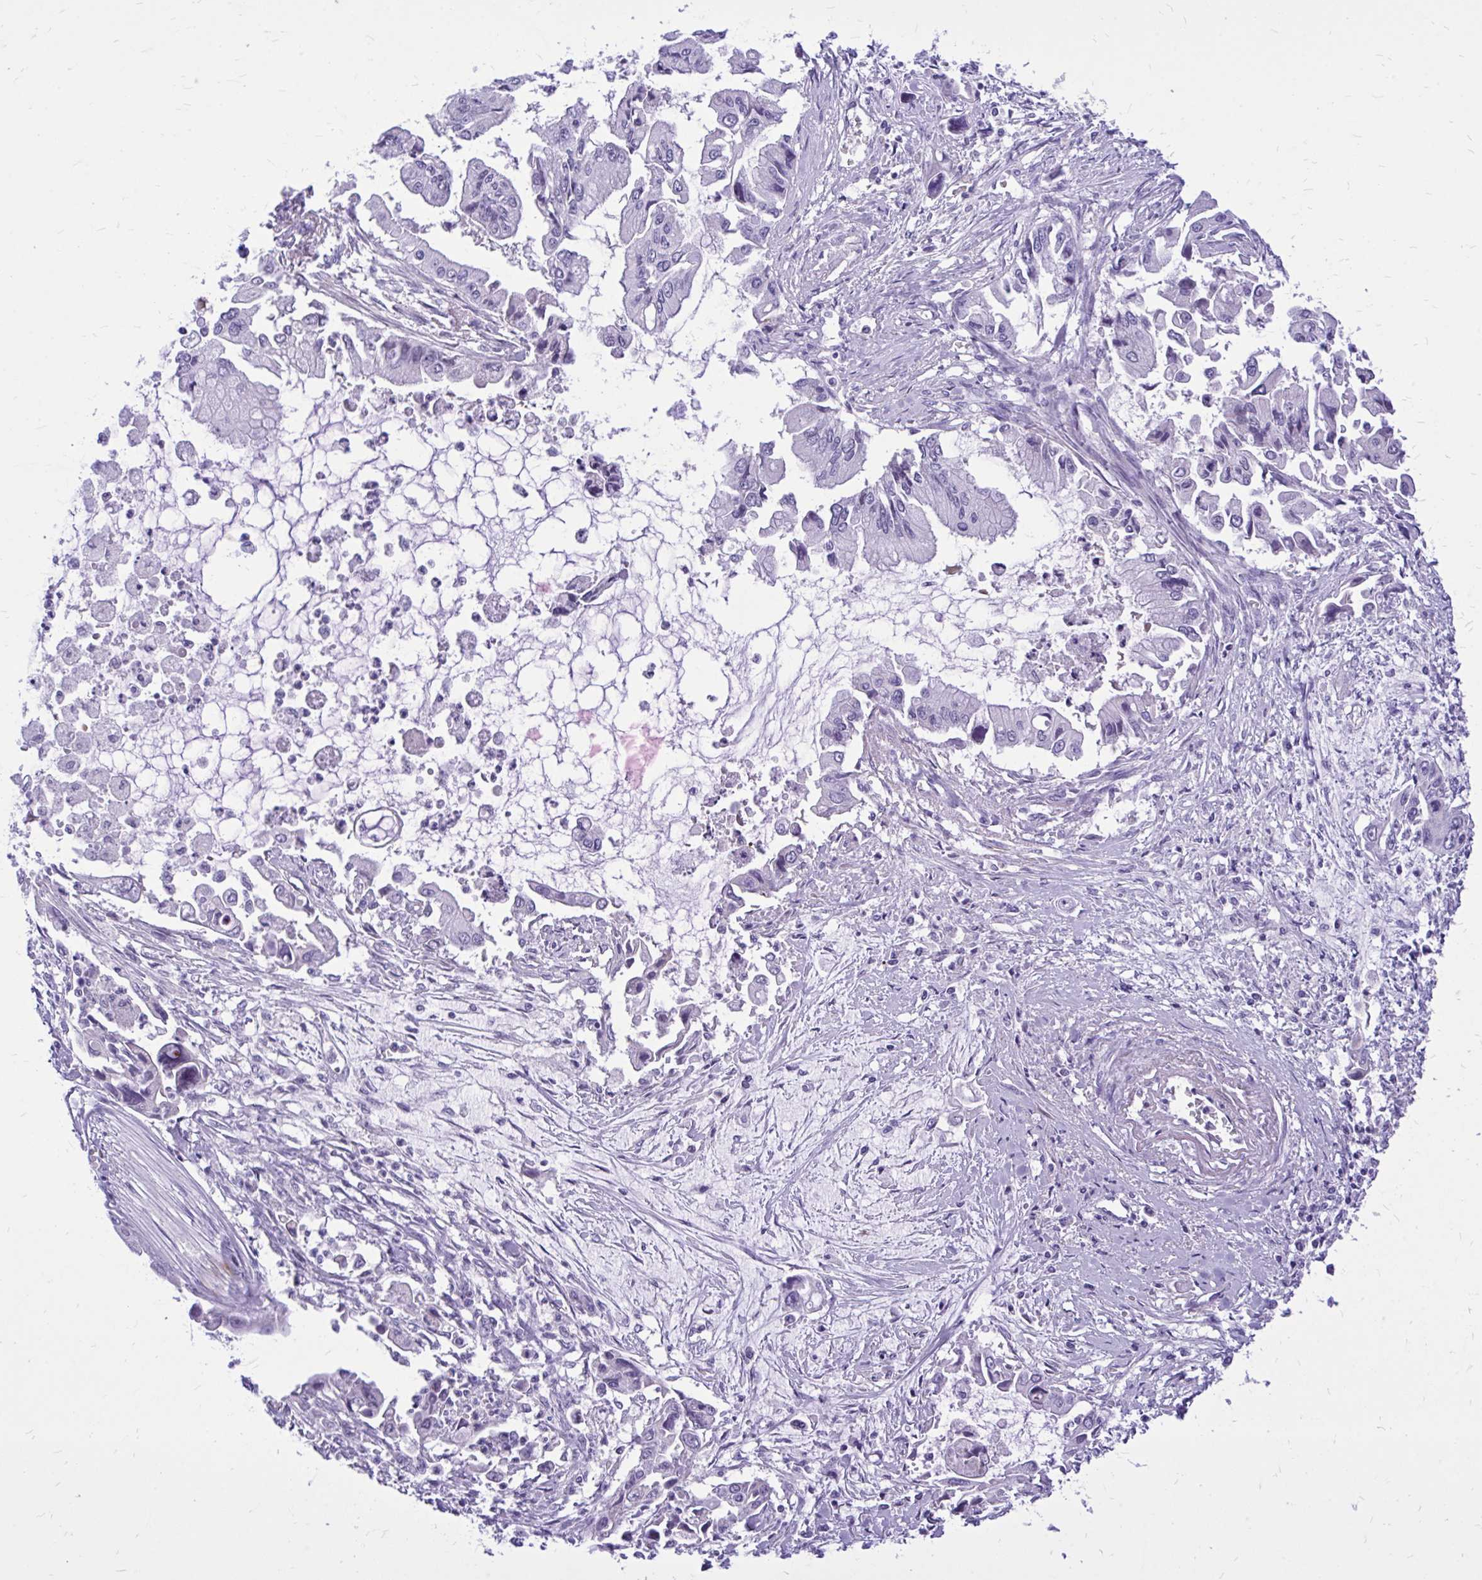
{"staining": {"intensity": "negative", "quantity": "none", "location": "none"}, "tissue": "pancreatic cancer", "cell_type": "Tumor cells", "image_type": "cancer", "snomed": [{"axis": "morphology", "description": "Adenocarcinoma, NOS"}, {"axis": "topography", "description": "Pancreas"}], "caption": "High magnification brightfield microscopy of adenocarcinoma (pancreatic) stained with DAB (3,3'-diaminobenzidine) (brown) and counterstained with hematoxylin (blue): tumor cells show no significant positivity.", "gene": "ZBTB25", "patient": {"sex": "male", "age": 84}}